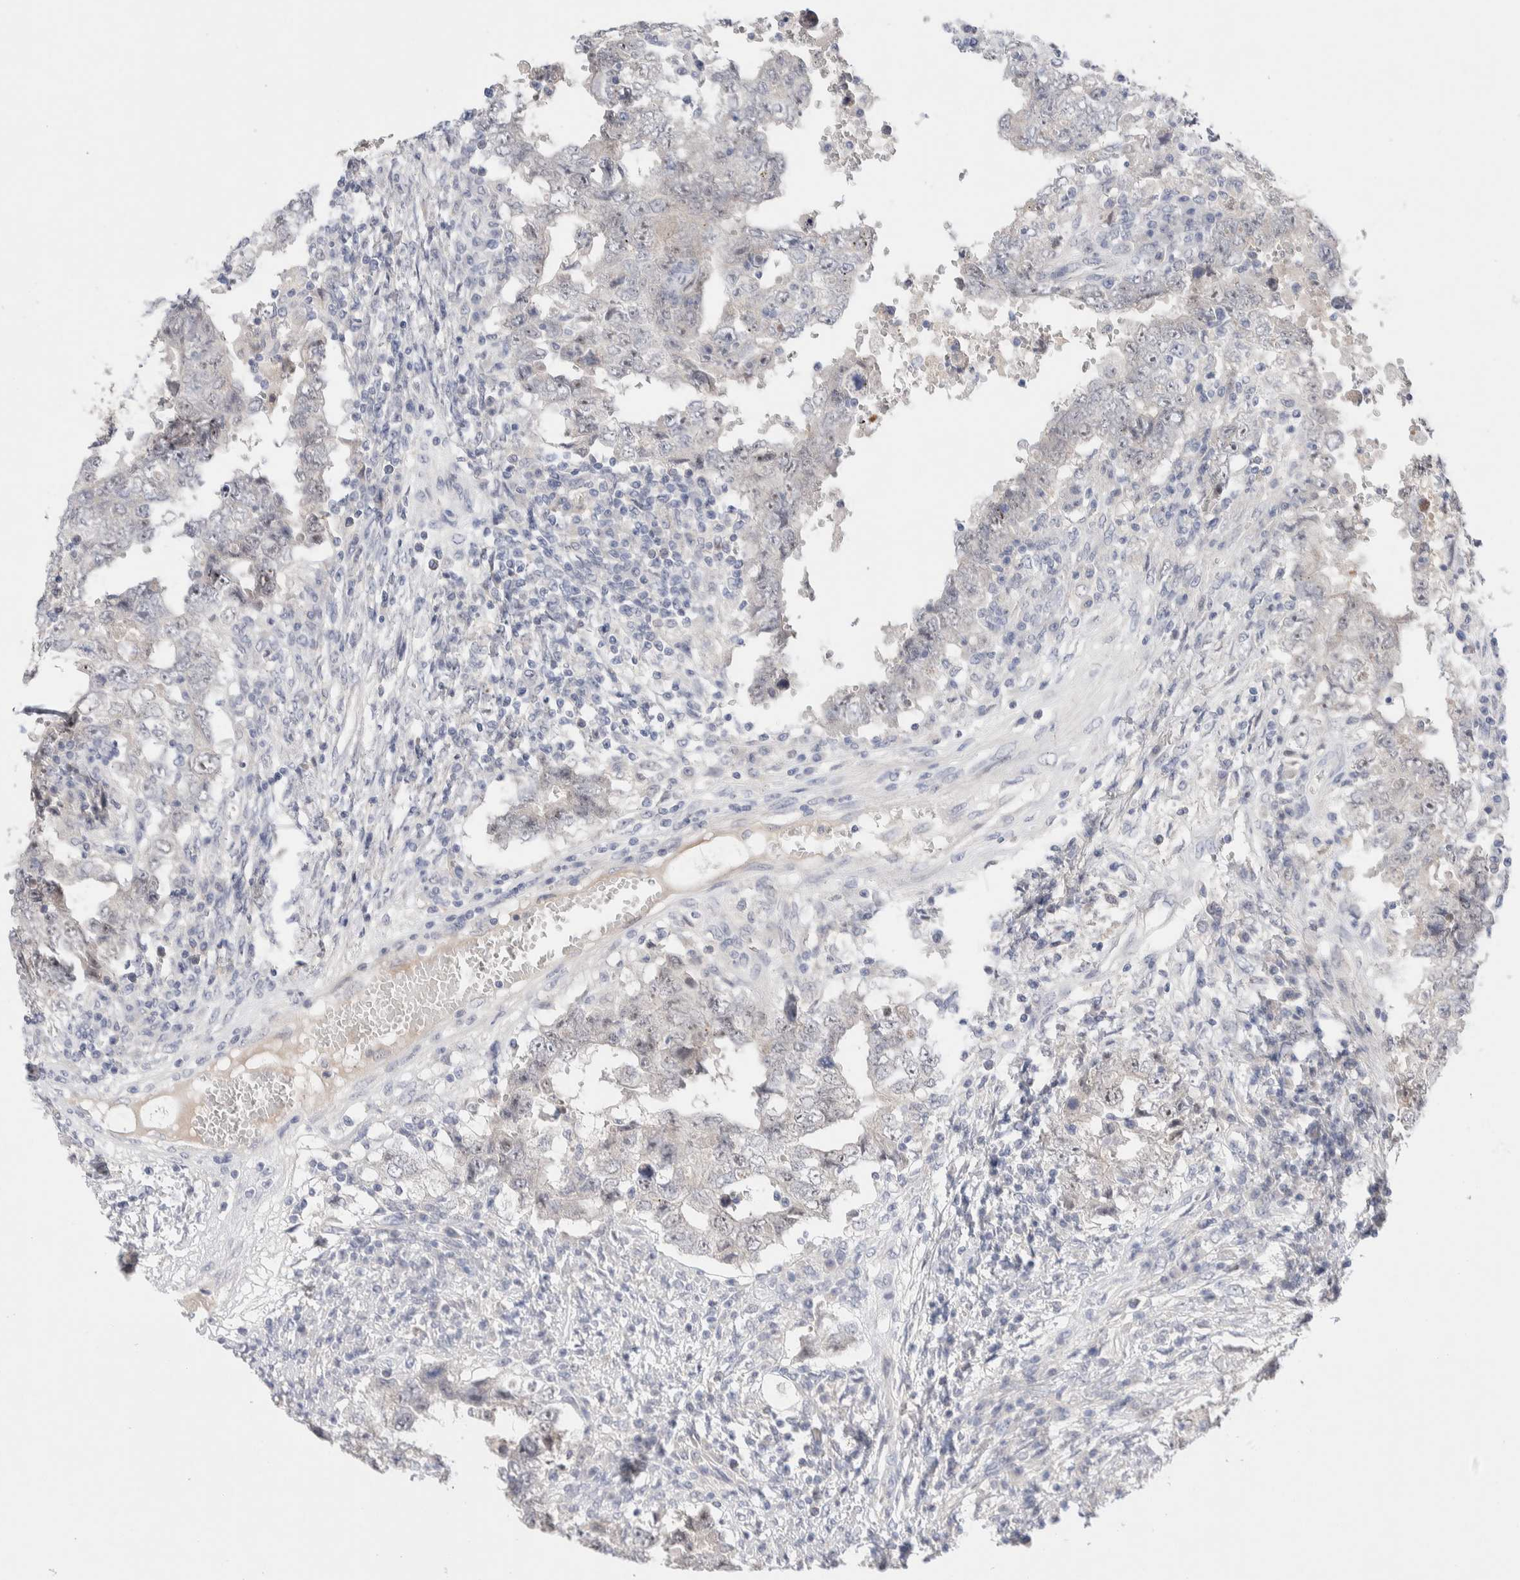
{"staining": {"intensity": "negative", "quantity": "none", "location": "none"}, "tissue": "testis cancer", "cell_type": "Tumor cells", "image_type": "cancer", "snomed": [{"axis": "morphology", "description": "Carcinoma, Embryonal, NOS"}, {"axis": "topography", "description": "Testis"}], "caption": "Immunohistochemistry (IHC) photomicrograph of embryonal carcinoma (testis) stained for a protein (brown), which displays no staining in tumor cells. Brightfield microscopy of IHC stained with DAB (brown) and hematoxylin (blue), captured at high magnification.", "gene": "DNAJB6", "patient": {"sex": "male", "age": 26}}